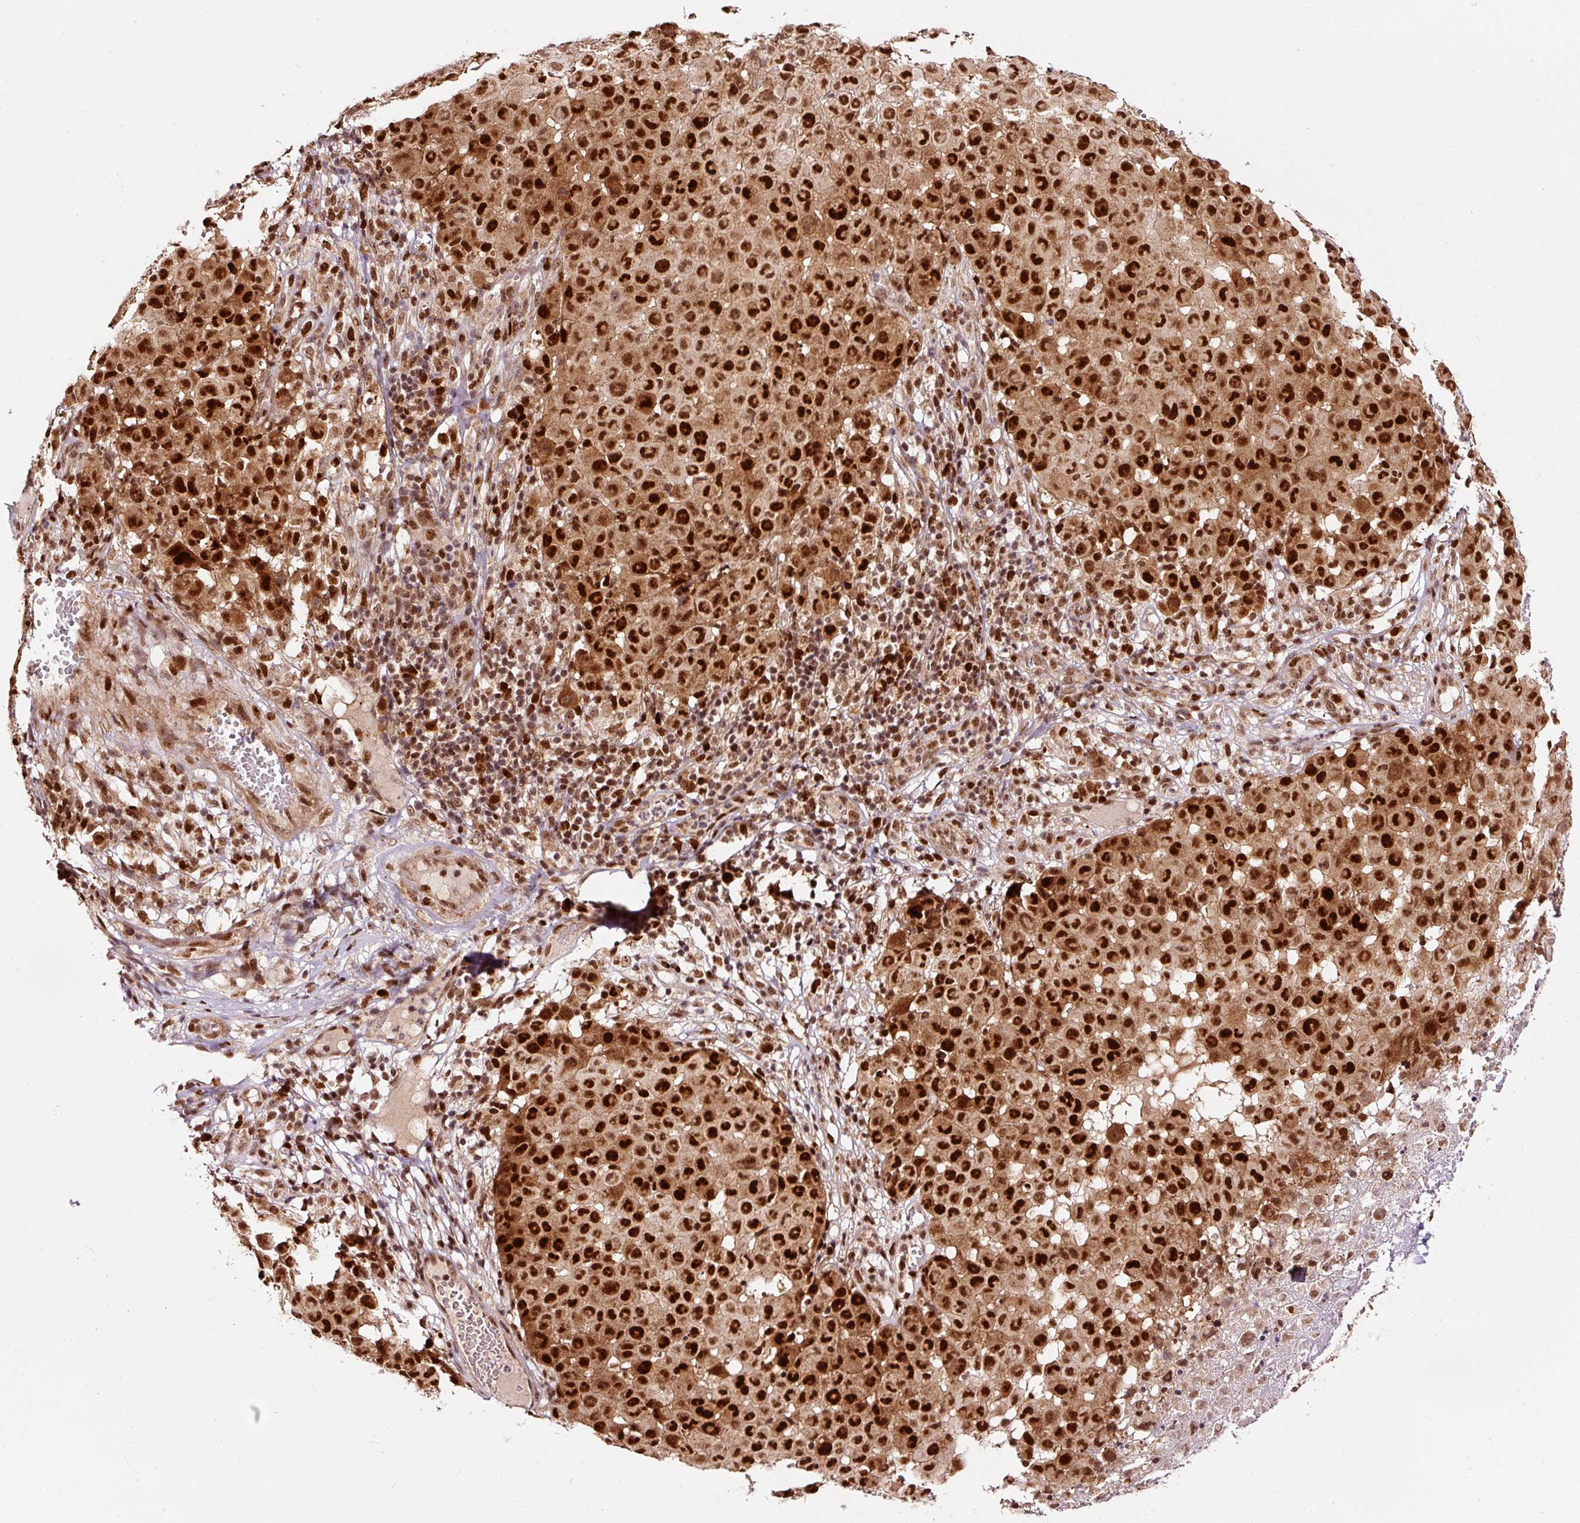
{"staining": {"intensity": "strong", "quantity": ">75%", "location": "nuclear"}, "tissue": "melanoma", "cell_type": "Tumor cells", "image_type": "cancer", "snomed": [{"axis": "morphology", "description": "Malignant melanoma, NOS"}, {"axis": "topography", "description": "Skin"}], "caption": "Immunohistochemistry (DAB) staining of malignant melanoma displays strong nuclear protein positivity in about >75% of tumor cells.", "gene": "RFC4", "patient": {"sex": "male", "age": 73}}